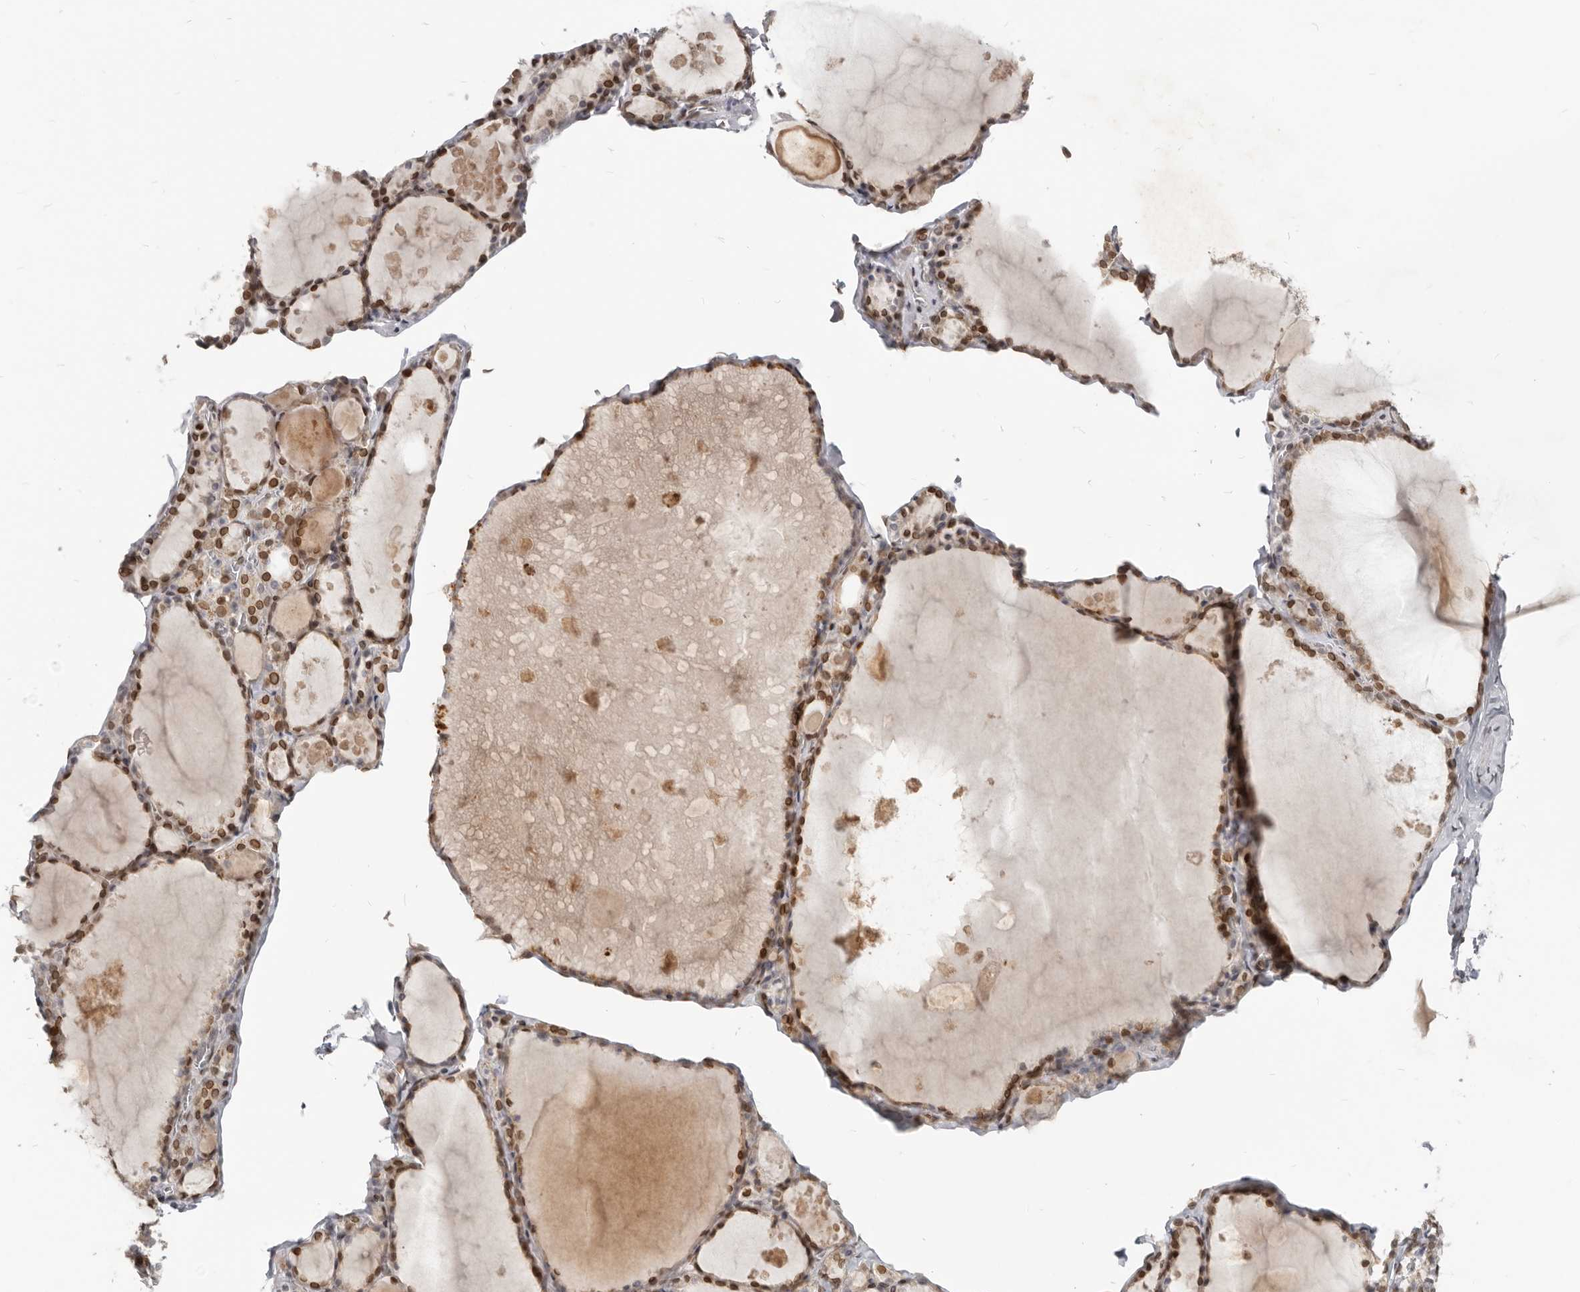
{"staining": {"intensity": "moderate", "quantity": ">75%", "location": "cytoplasmic/membranous,nuclear"}, "tissue": "thyroid gland", "cell_type": "Glandular cells", "image_type": "normal", "snomed": [{"axis": "morphology", "description": "Normal tissue, NOS"}, {"axis": "topography", "description": "Thyroid gland"}], "caption": "IHC image of normal human thyroid gland stained for a protein (brown), which reveals medium levels of moderate cytoplasmic/membranous,nuclear staining in about >75% of glandular cells.", "gene": "NUP153", "patient": {"sex": "male", "age": 56}}